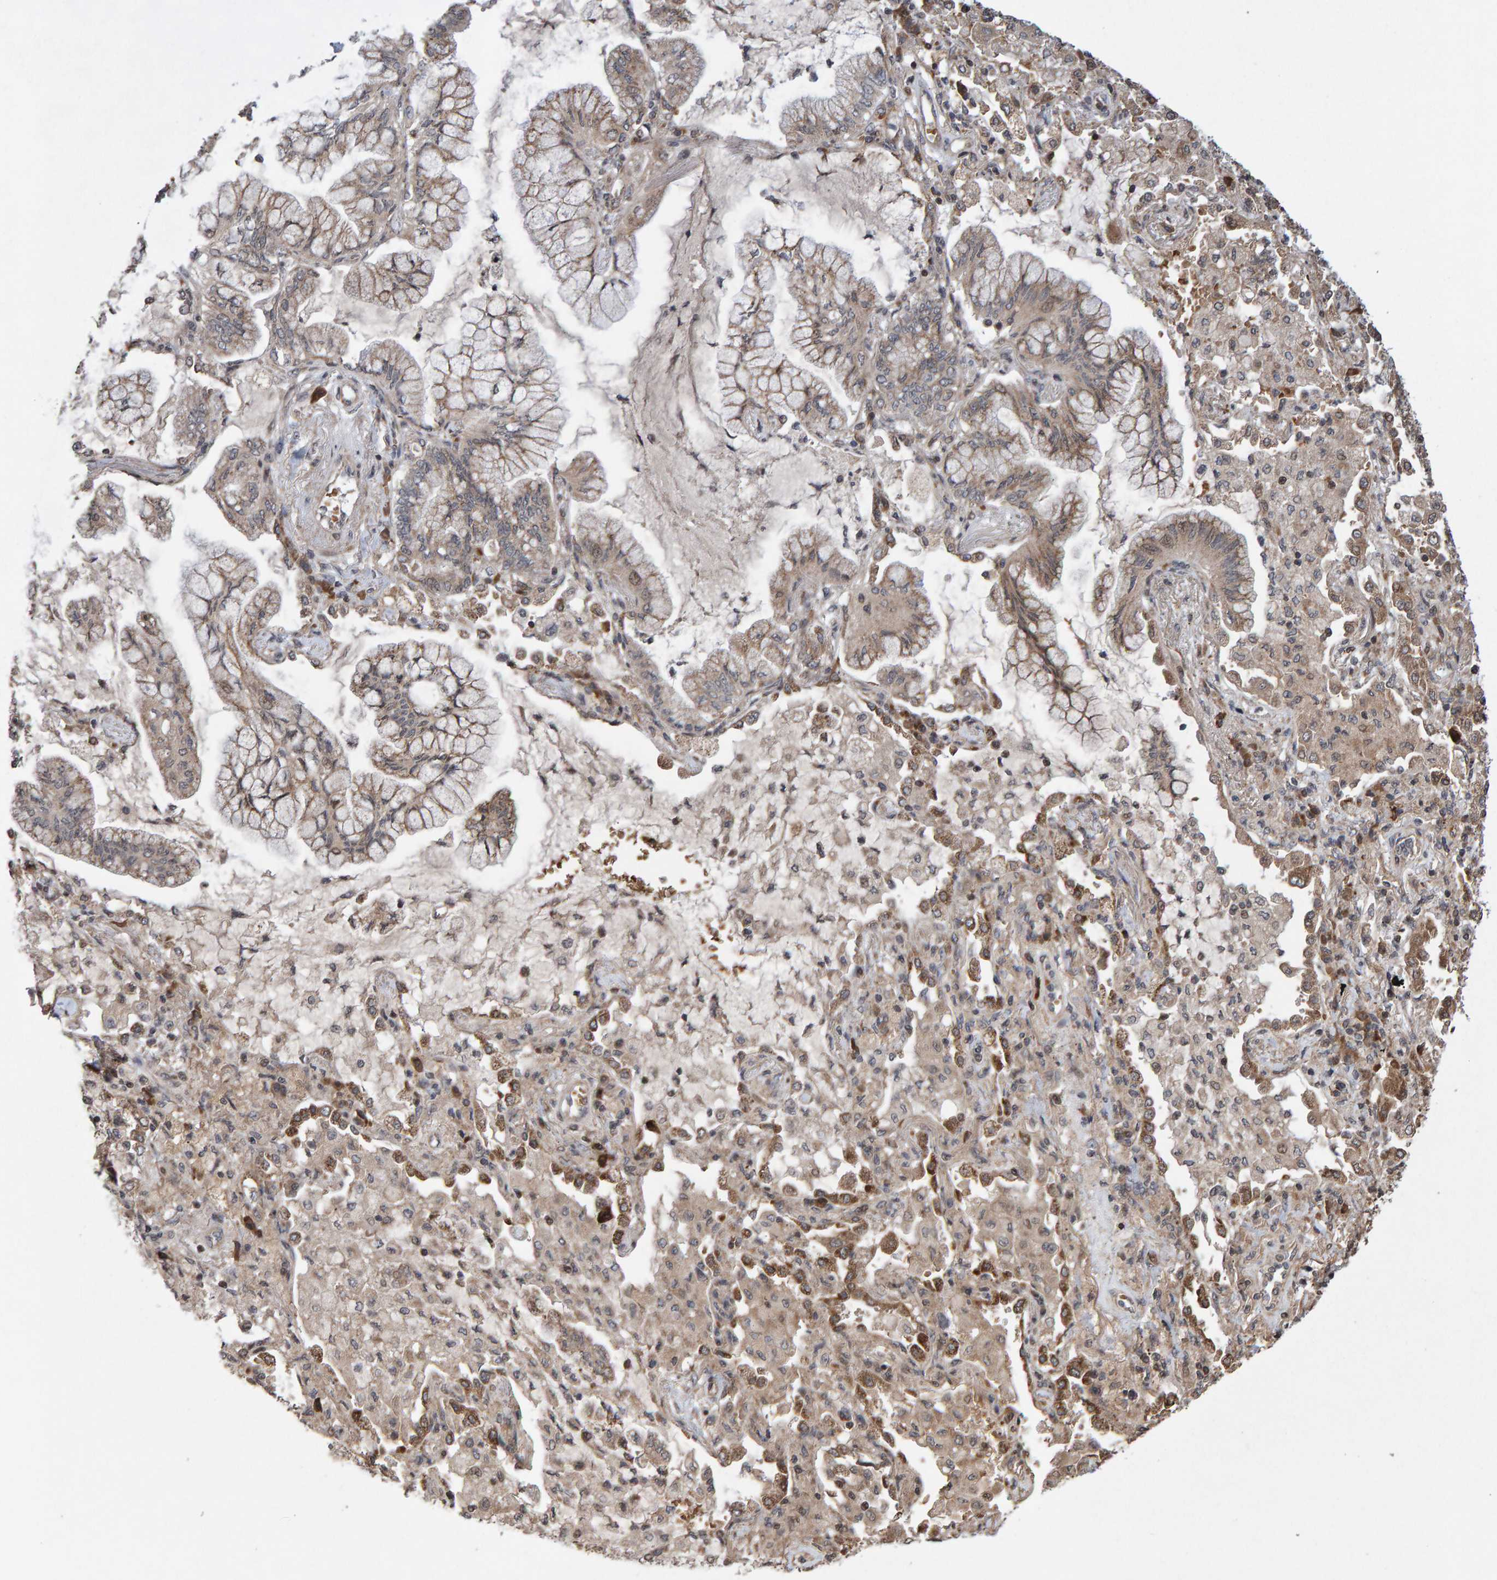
{"staining": {"intensity": "weak", "quantity": ">75%", "location": "cytoplasmic/membranous,nuclear"}, "tissue": "lung cancer", "cell_type": "Tumor cells", "image_type": "cancer", "snomed": [{"axis": "morphology", "description": "Adenocarcinoma, NOS"}, {"axis": "topography", "description": "Lung"}], "caption": "High-power microscopy captured an immunohistochemistry histopathology image of adenocarcinoma (lung), revealing weak cytoplasmic/membranous and nuclear positivity in about >75% of tumor cells.", "gene": "PECR", "patient": {"sex": "female", "age": 70}}